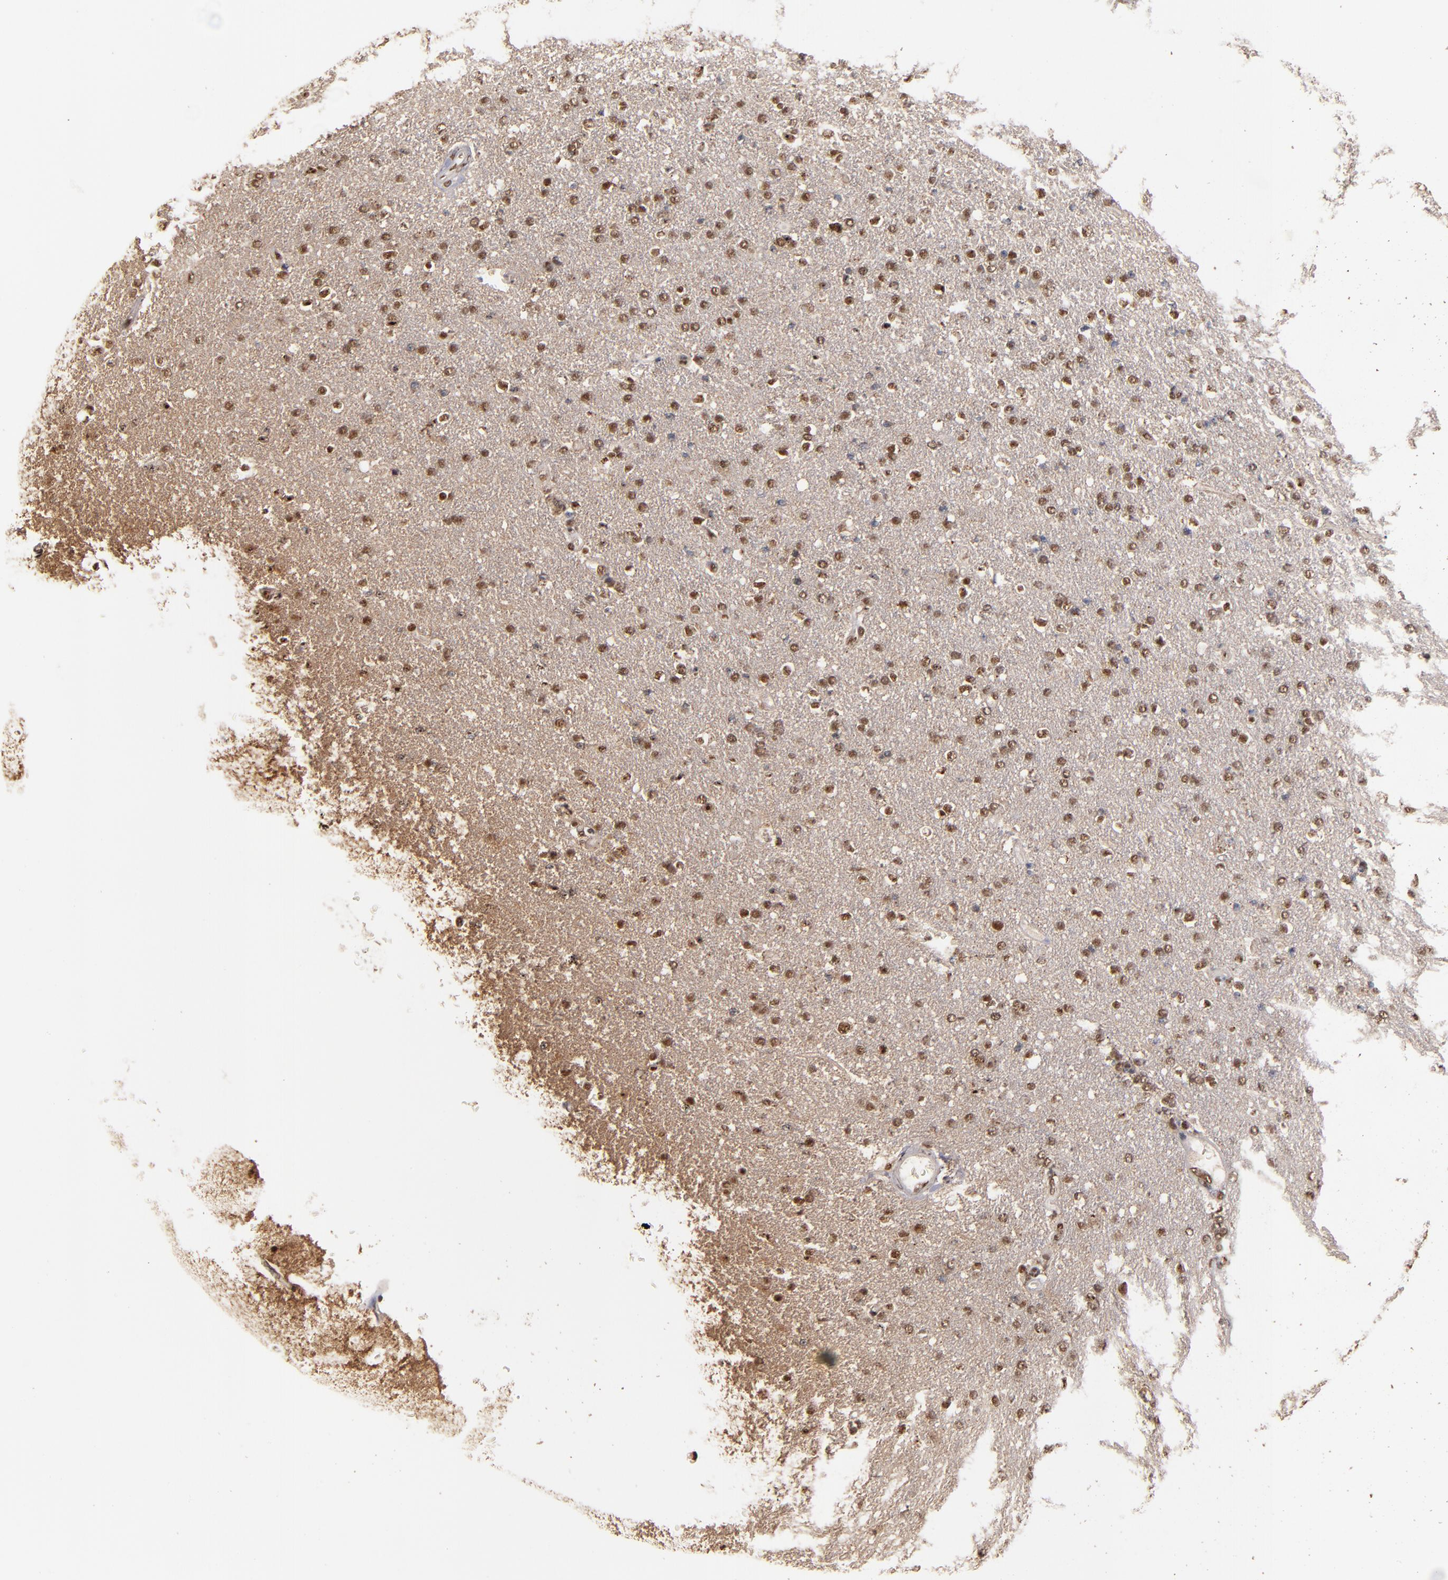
{"staining": {"intensity": "moderate", "quantity": ">75%", "location": "nuclear"}, "tissue": "glioma", "cell_type": "Tumor cells", "image_type": "cancer", "snomed": [{"axis": "morphology", "description": "Glioma, malignant, High grade"}, {"axis": "topography", "description": "Brain"}], "caption": "Immunohistochemistry (DAB (3,3'-diaminobenzidine)) staining of malignant glioma (high-grade) shows moderate nuclear protein staining in approximately >75% of tumor cells. (DAB (3,3'-diaminobenzidine) IHC, brown staining for protein, blue staining for nuclei).", "gene": "SNW1", "patient": {"sex": "male", "age": 33}}